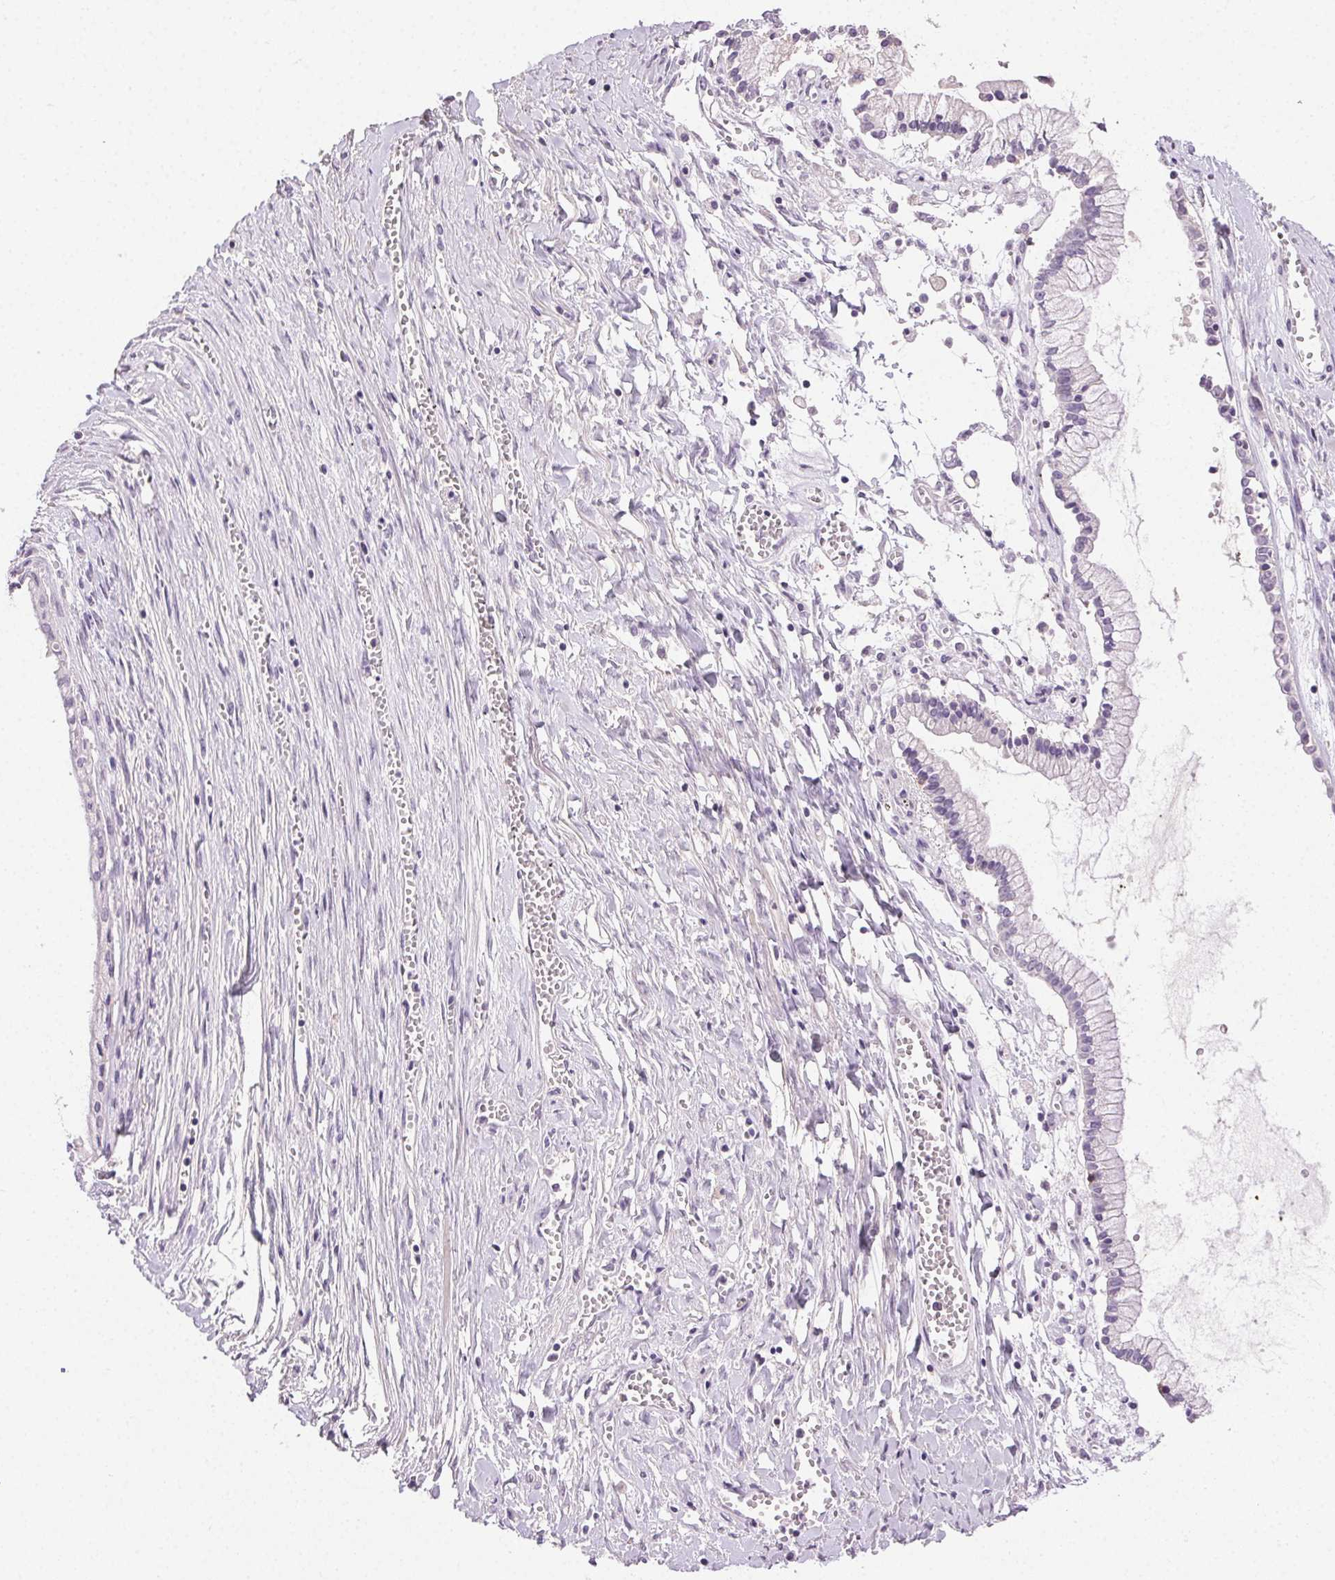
{"staining": {"intensity": "negative", "quantity": "none", "location": "none"}, "tissue": "ovarian cancer", "cell_type": "Tumor cells", "image_type": "cancer", "snomed": [{"axis": "morphology", "description": "Cystadenocarcinoma, mucinous, NOS"}, {"axis": "topography", "description": "Ovary"}], "caption": "Immunohistochemistry histopathology image of neoplastic tissue: ovarian cancer stained with DAB (3,3'-diaminobenzidine) exhibits no significant protein expression in tumor cells.", "gene": "AKAP5", "patient": {"sex": "female", "age": 67}}